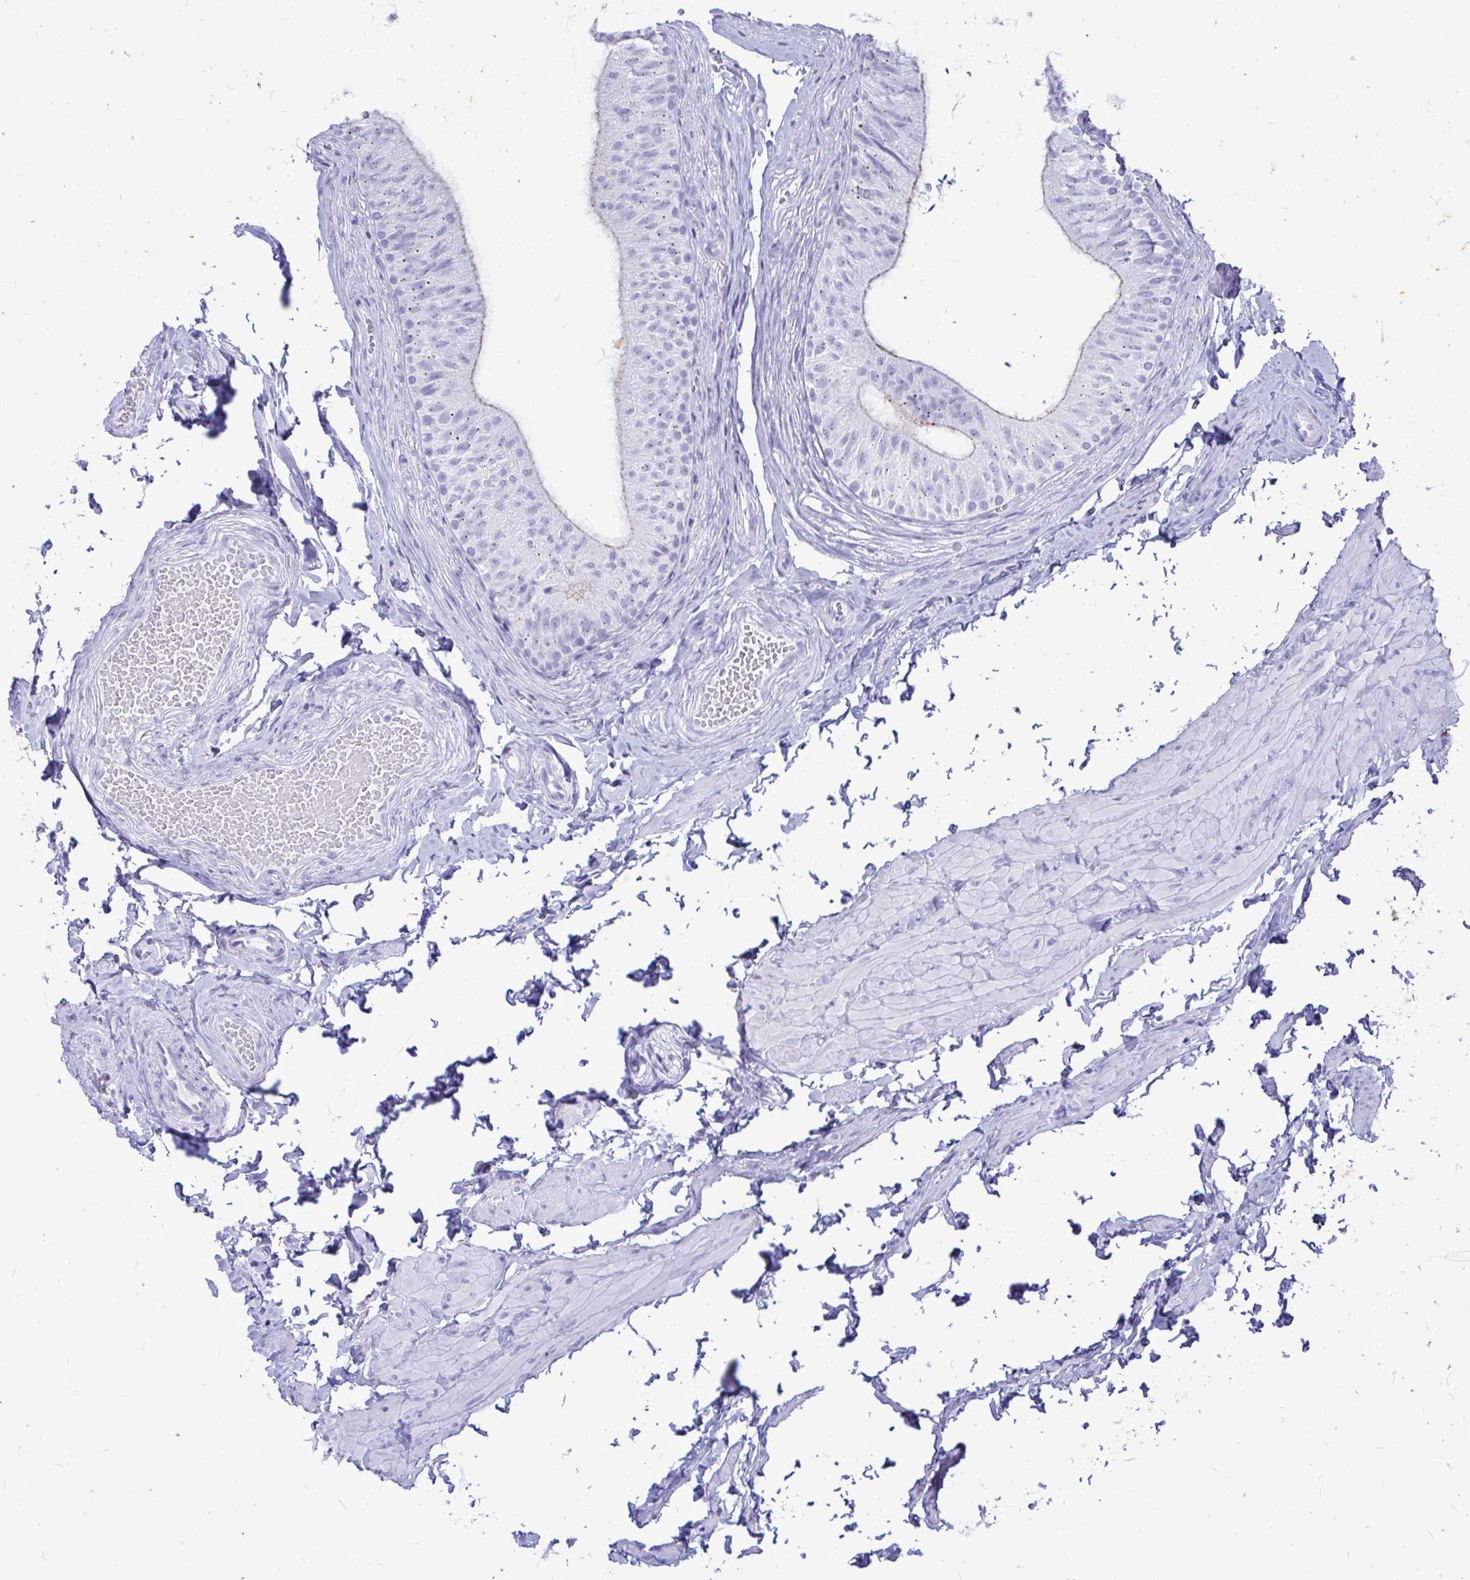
{"staining": {"intensity": "negative", "quantity": "none", "location": "none"}, "tissue": "epididymis", "cell_type": "Glandular cells", "image_type": "normal", "snomed": [{"axis": "morphology", "description": "Normal tissue, NOS"}, {"axis": "topography", "description": "Epididymis, spermatic cord, NOS"}, {"axis": "topography", "description": "Epididymis"}, {"axis": "topography", "description": "Peripheral nerve tissue"}], "caption": "An IHC image of unremarkable epididymis is shown. There is no staining in glandular cells of epididymis. (DAB immunohistochemistry (IHC) with hematoxylin counter stain).", "gene": "OR10R2", "patient": {"sex": "male", "age": 29}}